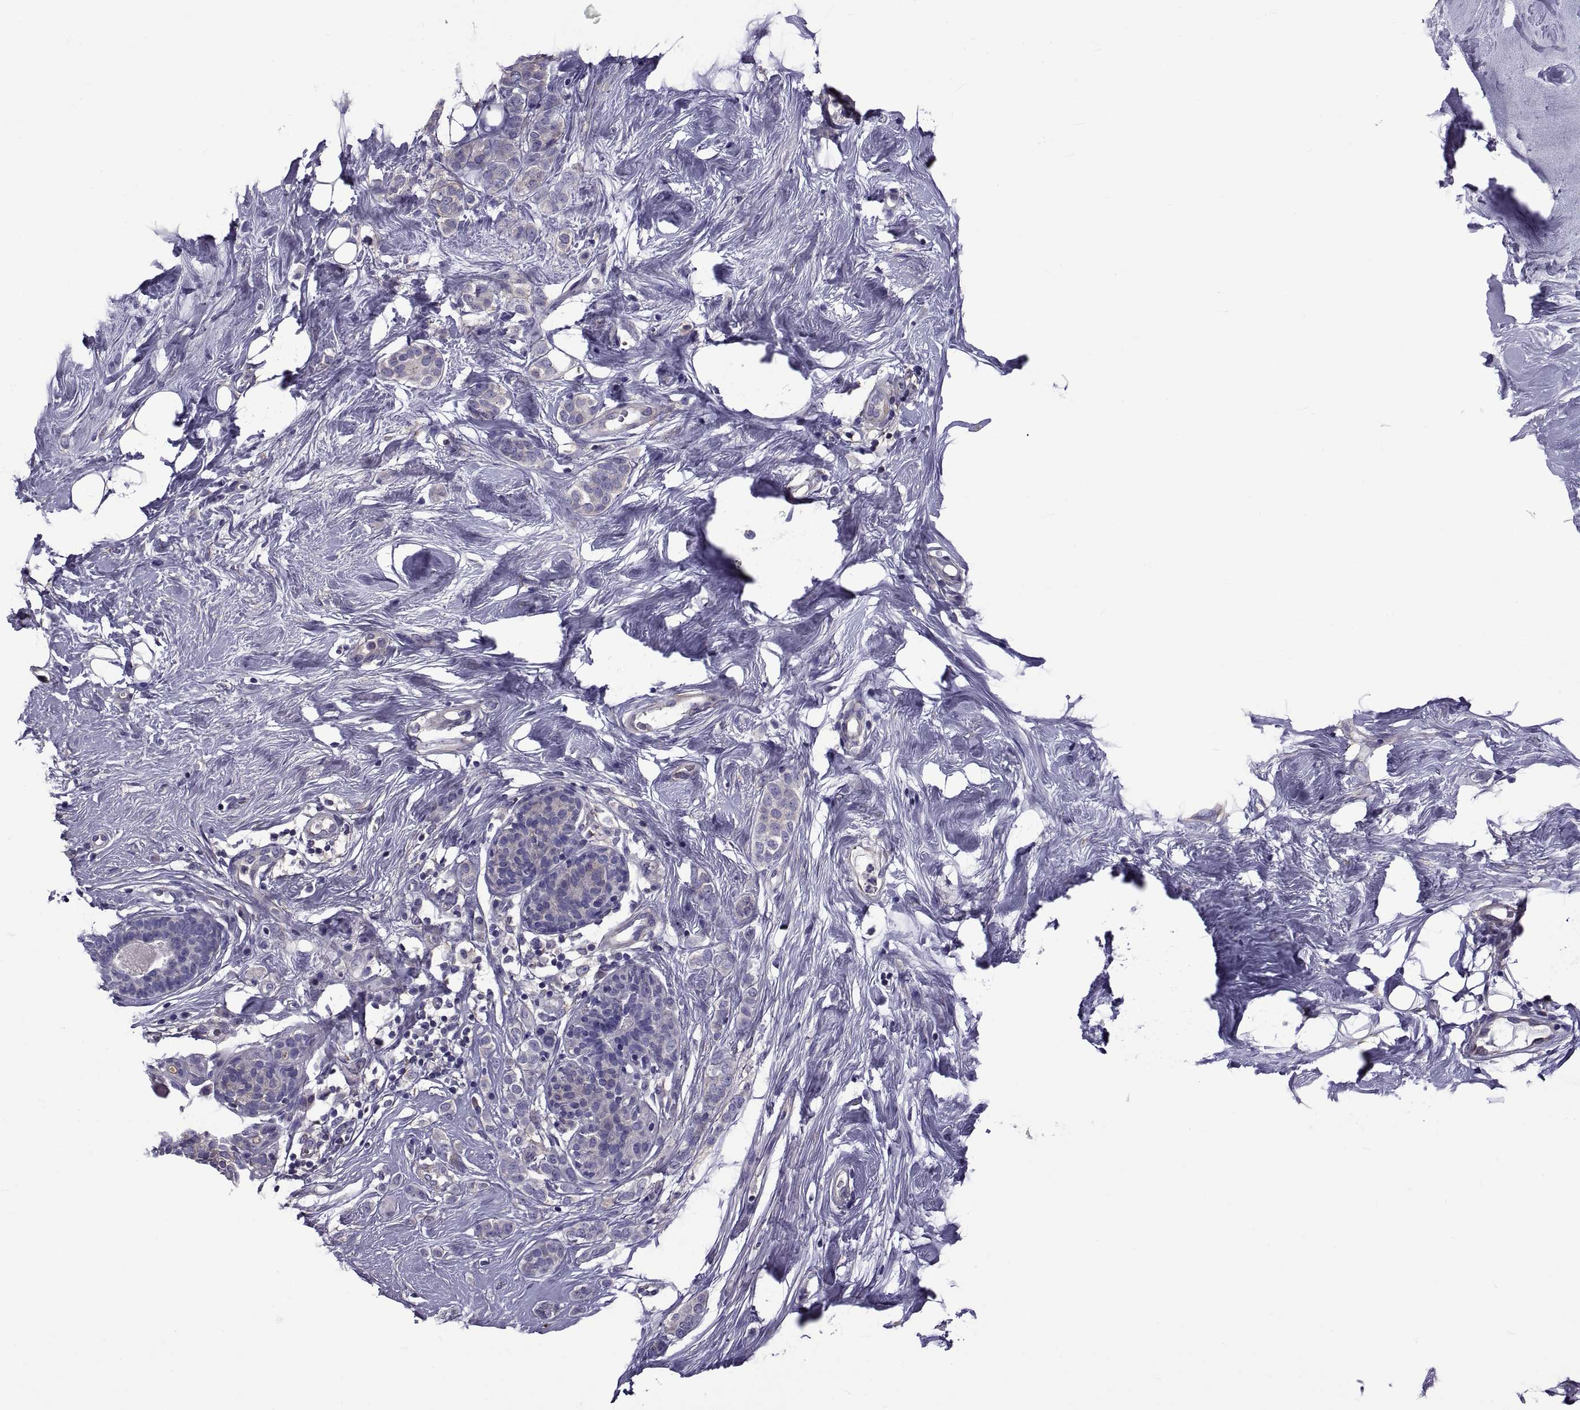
{"staining": {"intensity": "negative", "quantity": "none", "location": "none"}, "tissue": "breast cancer", "cell_type": "Tumor cells", "image_type": "cancer", "snomed": [{"axis": "morphology", "description": "Lobular carcinoma"}, {"axis": "topography", "description": "Breast"}], "caption": "This is an IHC photomicrograph of human lobular carcinoma (breast). There is no staining in tumor cells.", "gene": "TMC3", "patient": {"sex": "female", "age": 49}}